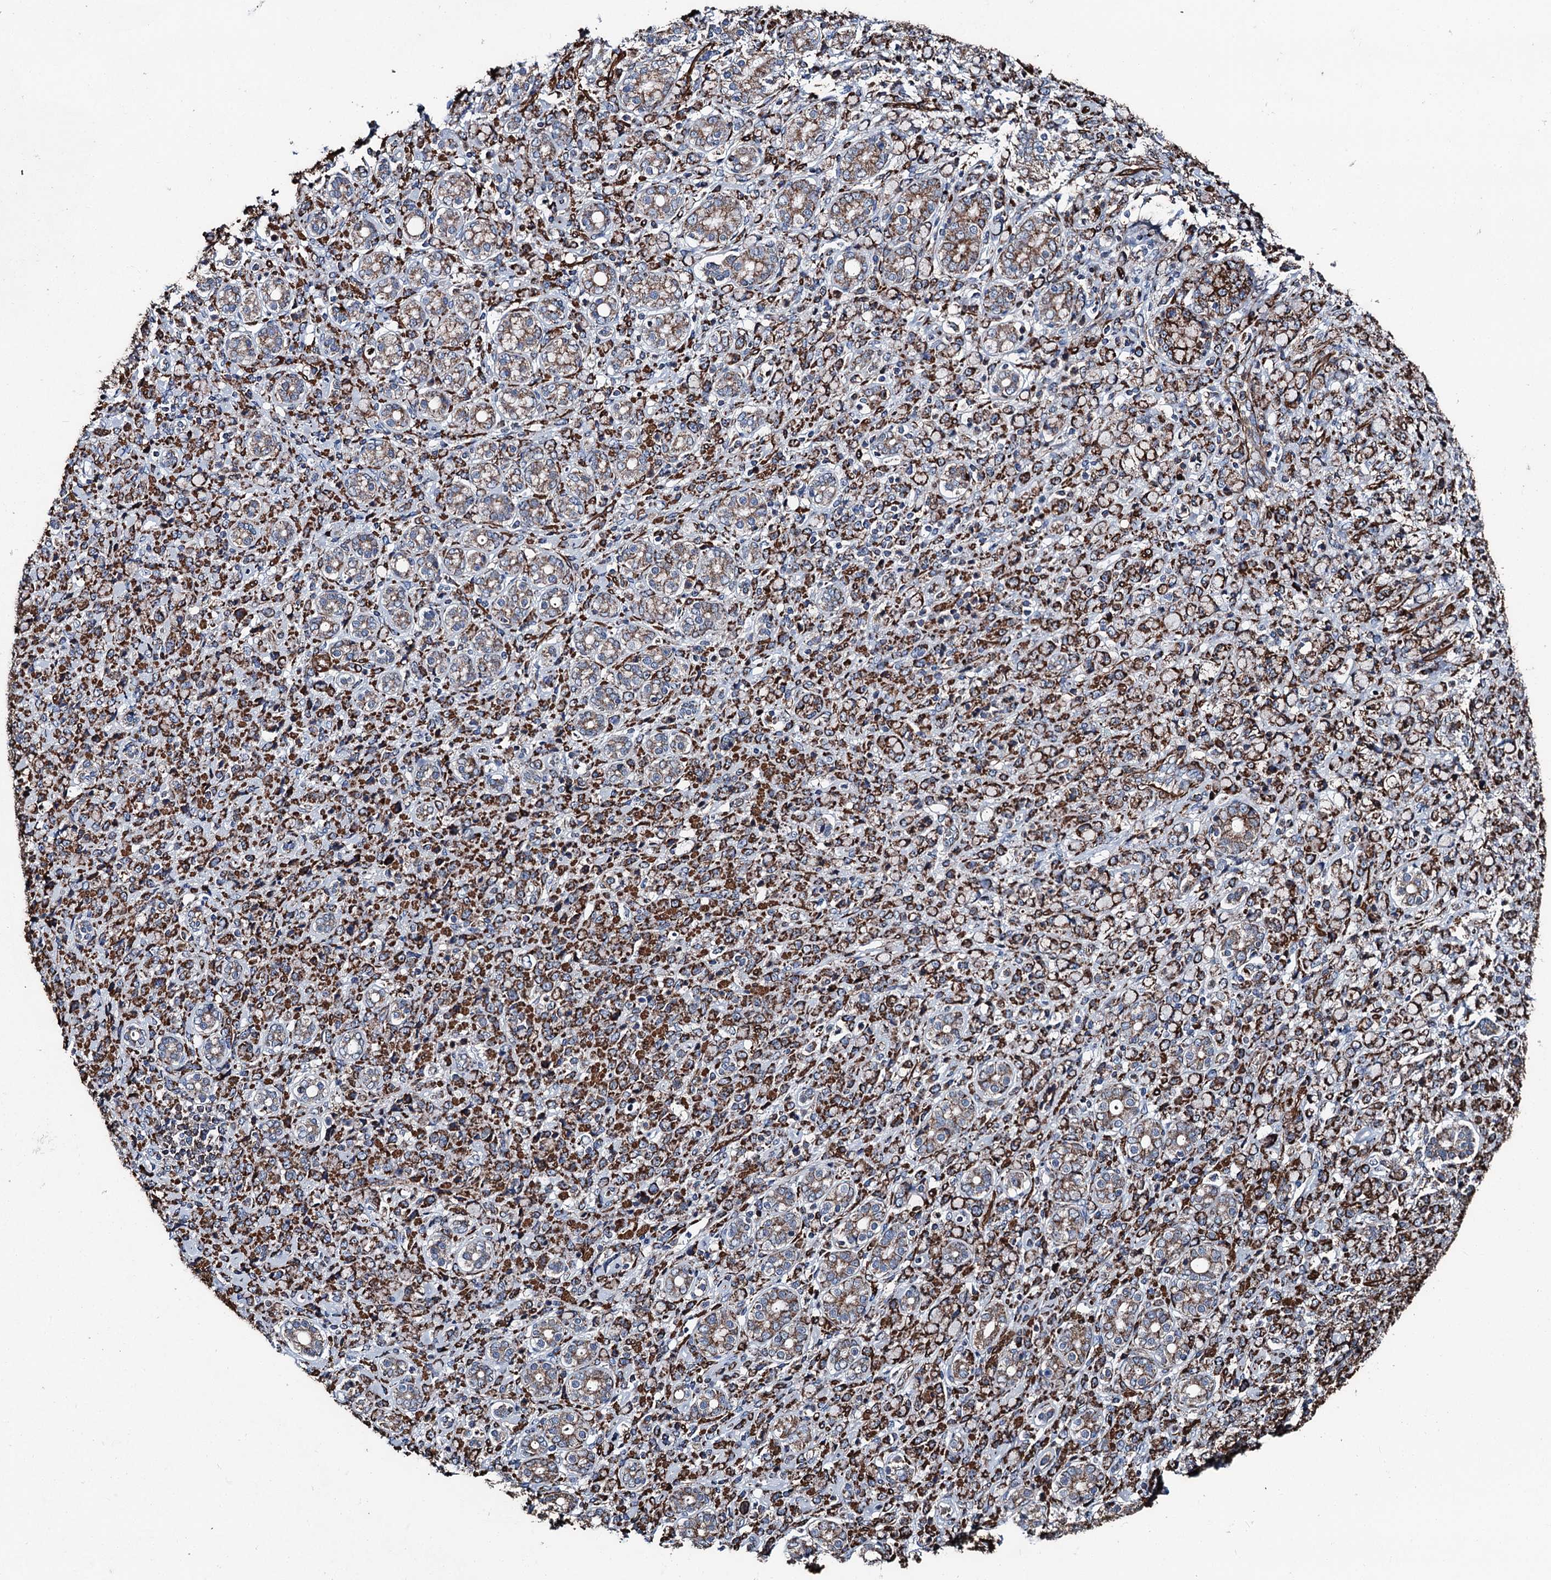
{"staining": {"intensity": "moderate", "quantity": ">75%", "location": "cytoplasmic/membranous"}, "tissue": "stomach cancer", "cell_type": "Tumor cells", "image_type": "cancer", "snomed": [{"axis": "morphology", "description": "Adenocarcinoma, NOS"}, {"axis": "topography", "description": "Stomach"}], "caption": "Stomach cancer (adenocarcinoma) stained with a brown dye demonstrates moderate cytoplasmic/membranous positive positivity in about >75% of tumor cells.", "gene": "DDIAS", "patient": {"sex": "female", "age": 79}}